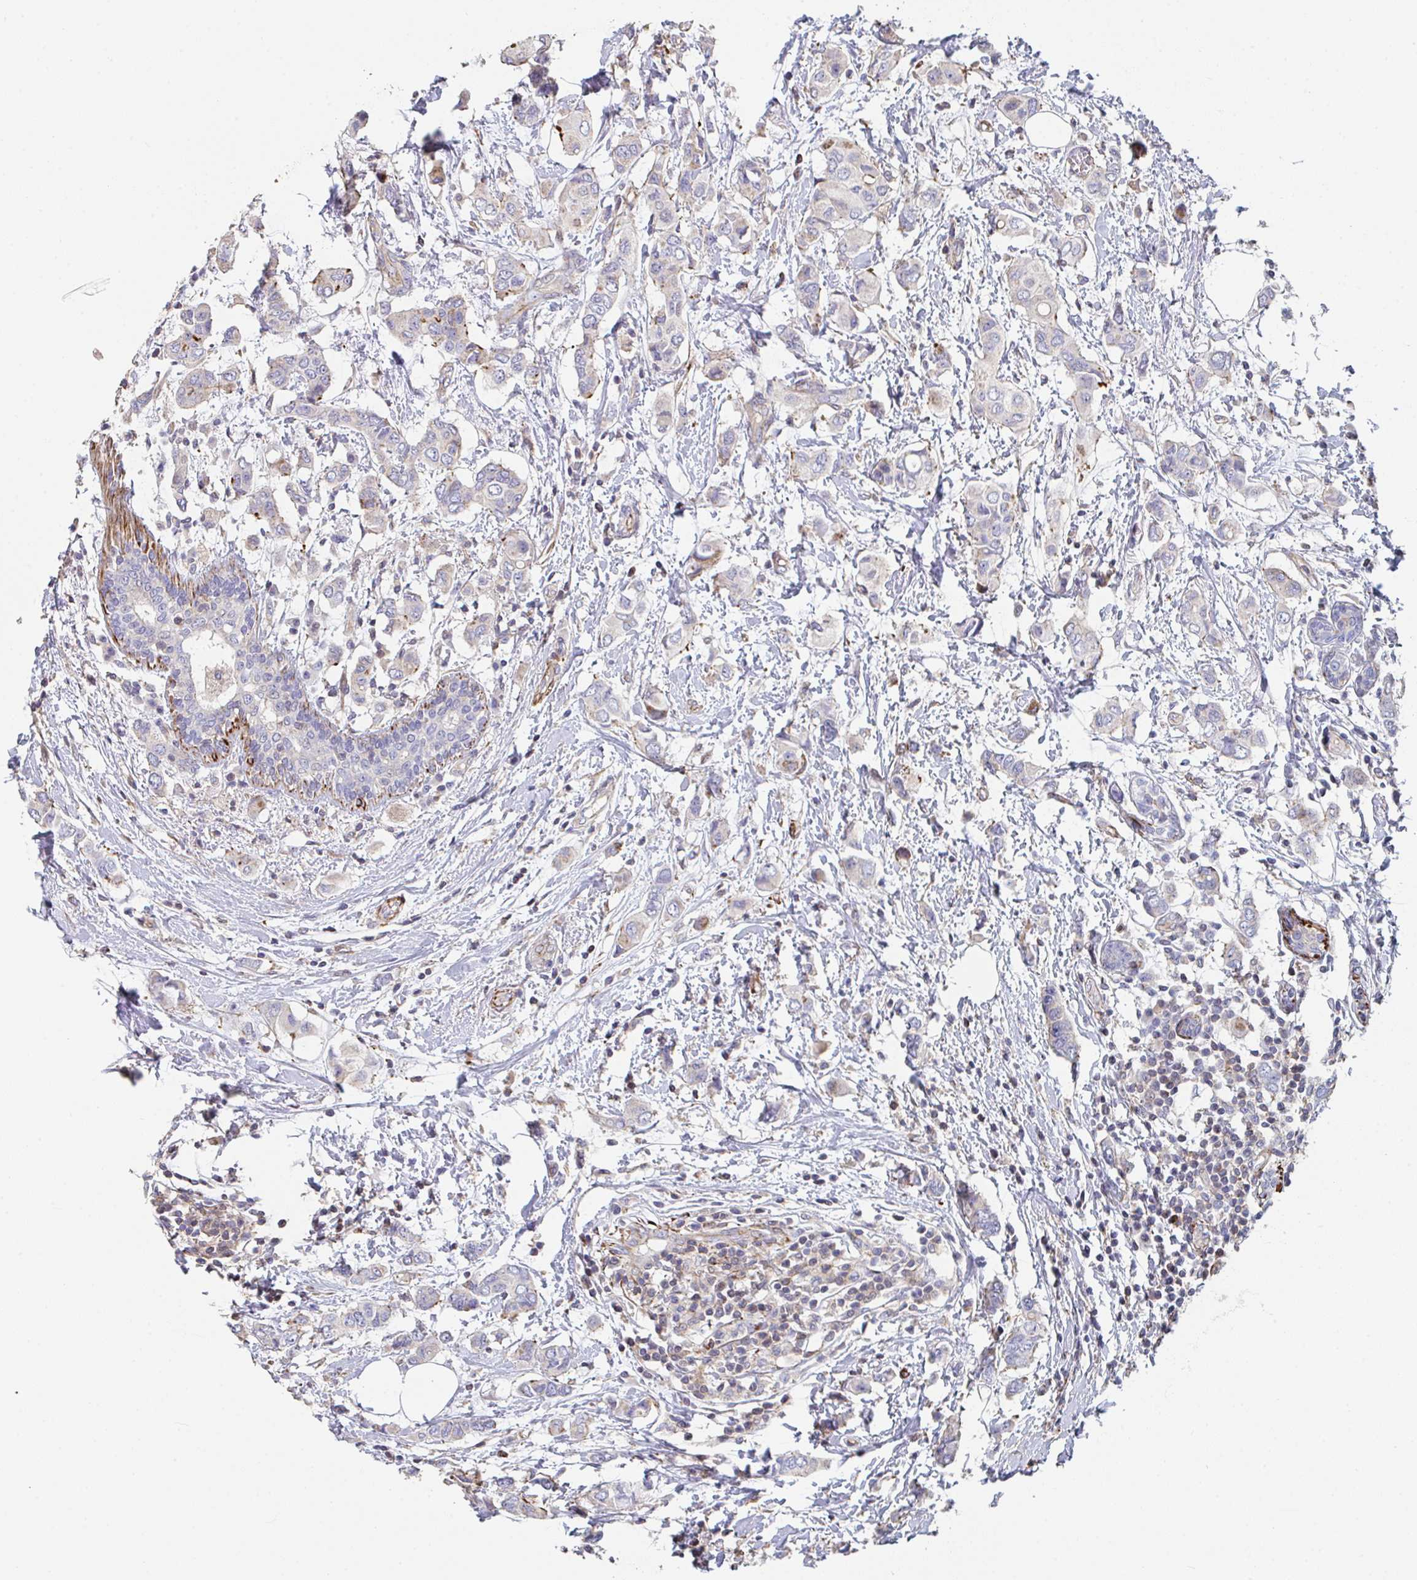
{"staining": {"intensity": "negative", "quantity": "none", "location": "none"}, "tissue": "breast cancer", "cell_type": "Tumor cells", "image_type": "cancer", "snomed": [{"axis": "morphology", "description": "Lobular carcinoma"}, {"axis": "topography", "description": "Breast"}], "caption": "High power microscopy photomicrograph of an IHC image of breast cancer (lobular carcinoma), revealing no significant staining in tumor cells.", "gene": "FZD2", "patient": {"sex": "female", "age": 51}}